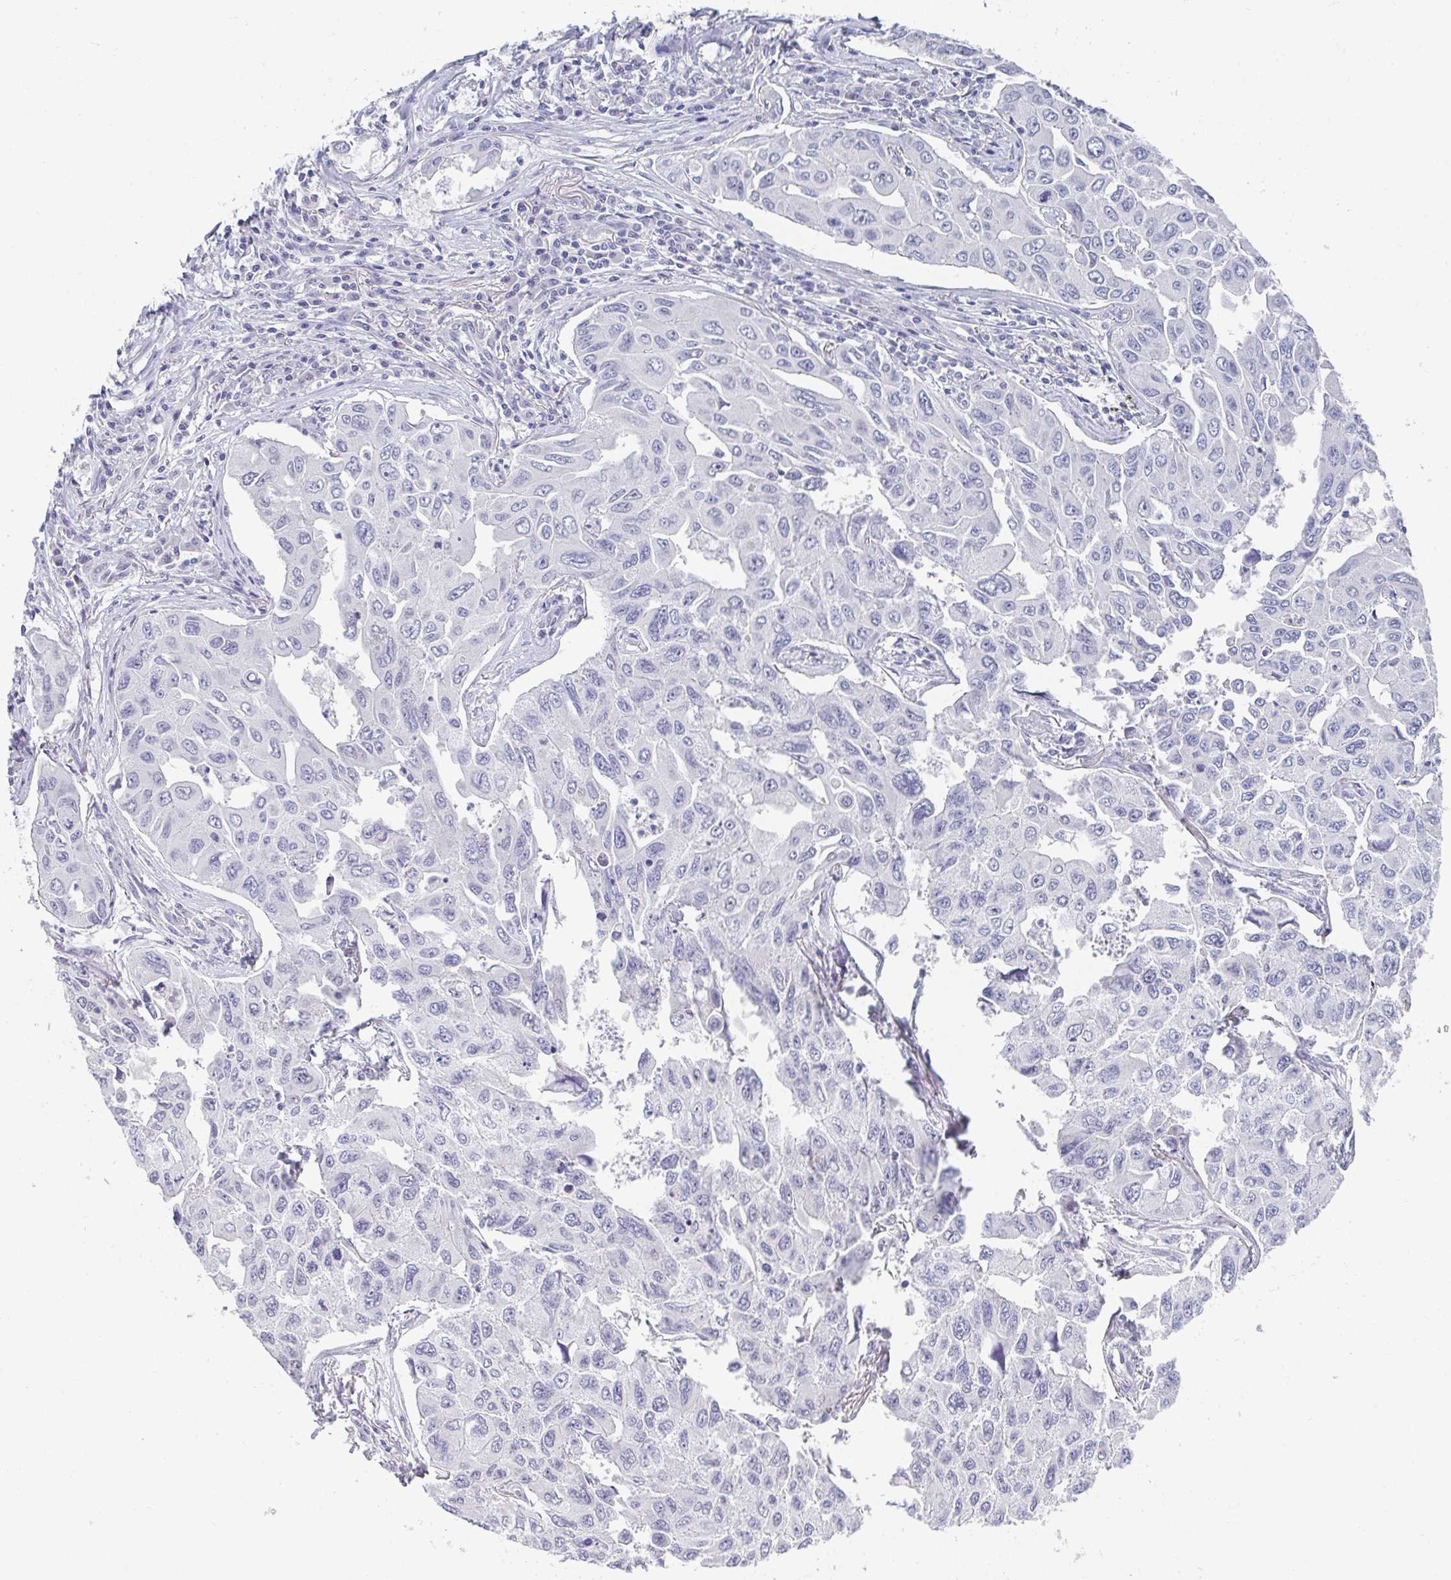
{"staining": {"intensity": "negative", "quantity": "none", "location": "none"}, "tissue": "lung cancer", "cell_type": "Tumor cells", "image_type": "cancer", "snomed": [{"axis": "morphology", "description": "Adenocarcinoma, NOS"}, {"axis": "topography", "description": "Lung"}], "caption": "This is an immunohistochemistry (IHC) micrograph of human lung cancer. There is no positivity in tumor cells.", "gene": "NEU2", "patient": {"sex": "male", "age": 64}}